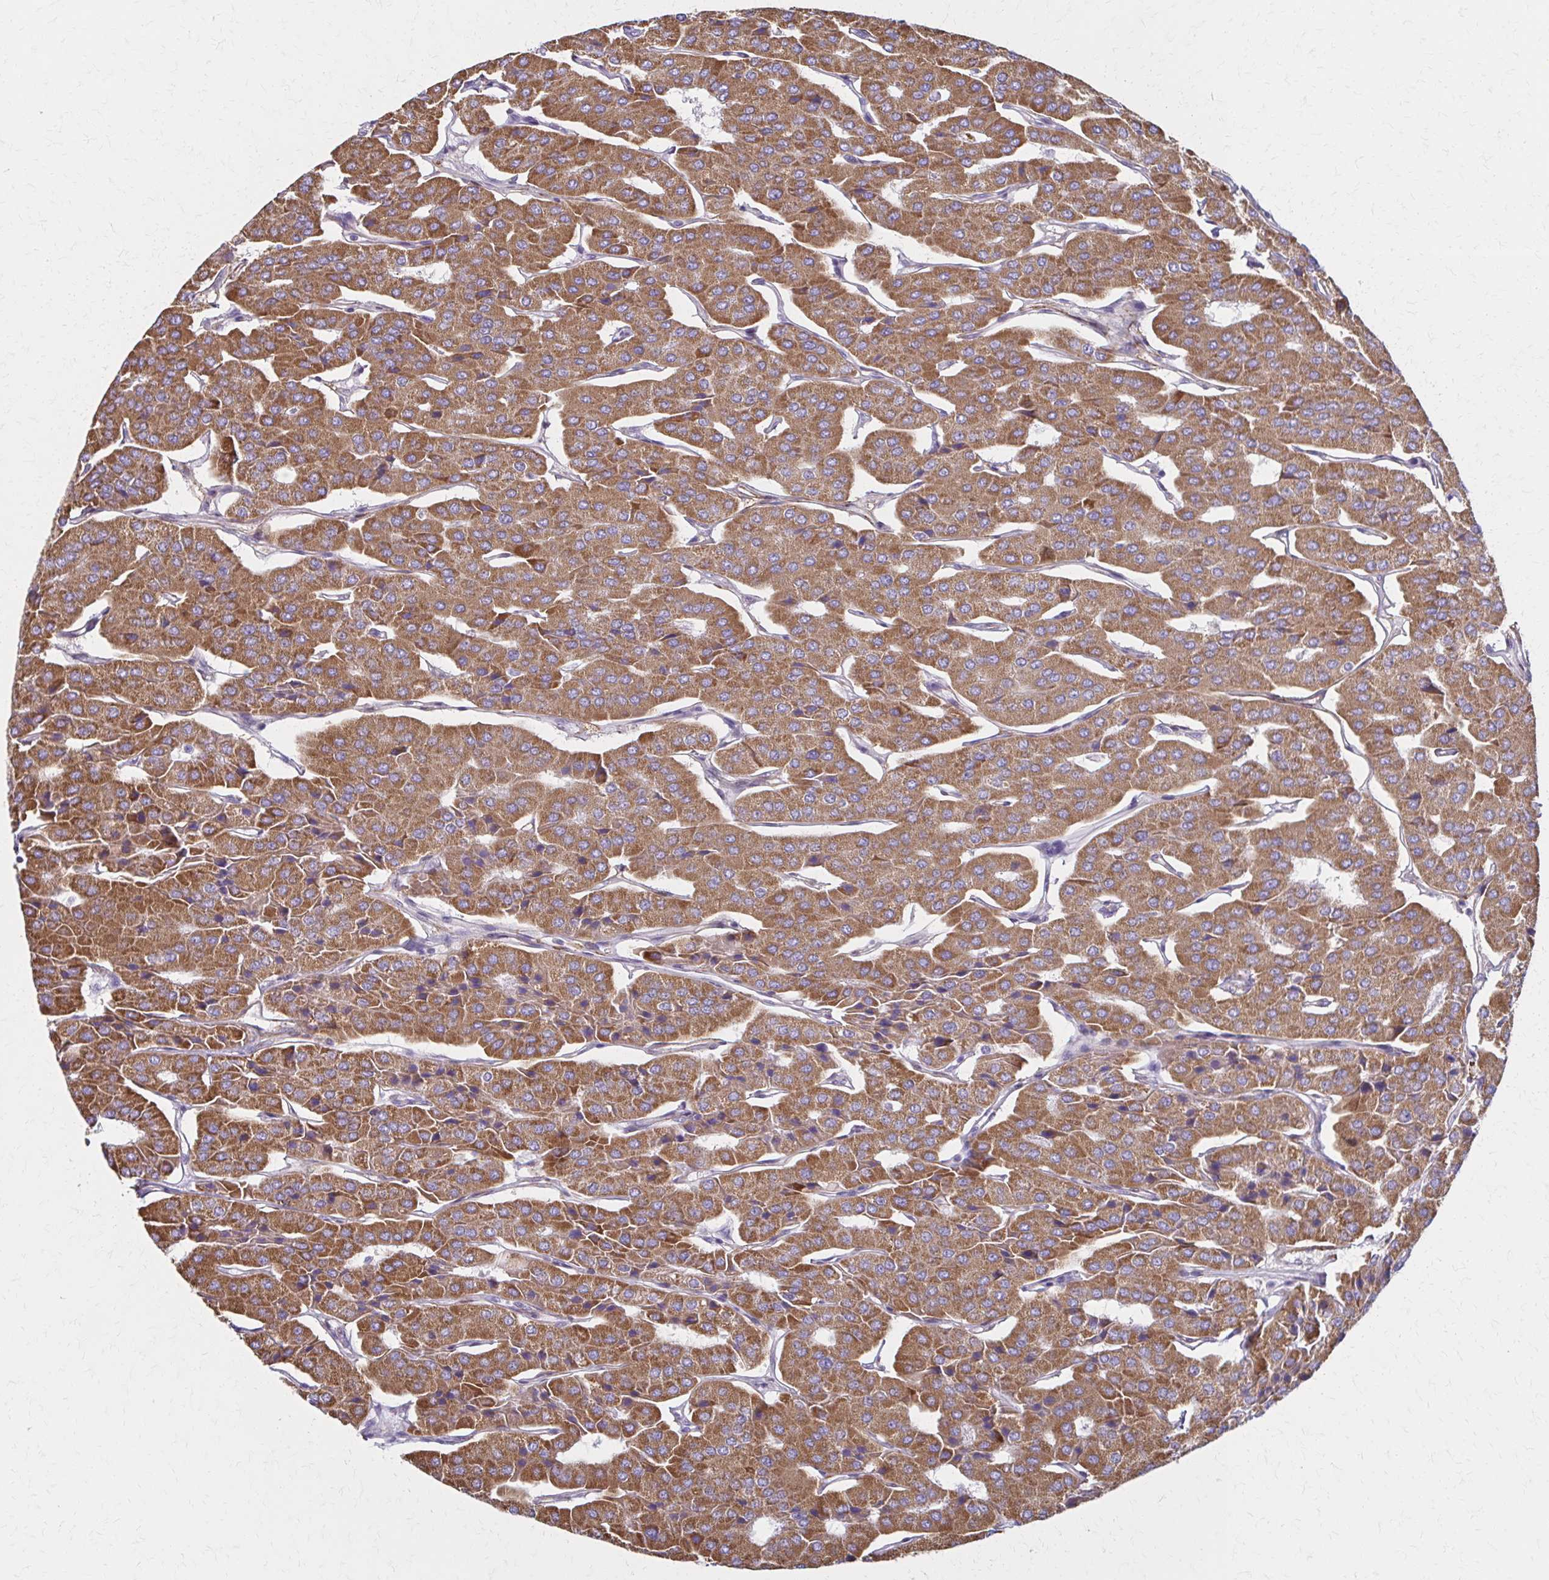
{"staining": {"intensity": "moderate", "quantity": ">75%", "location": "cytoplasmic/membranous"}, "tissue": "parathyroid gland", "cell_type": "Glandular cells", "image_type": "normal", "snomed": [{"axis": "morphology", "description": "Normal tissue, NOS"}, {"axis": "morphology", "description": "Adenoma, NOS"}, {"axis": "topography", "description": "Parathyroid gland"}], "caption": "Immunohistochemistry (DAB (3,3'-diaminobenzidine)) staining of benign parathyroid gland displays moderate cytoplasmic/membranous protein expression in approximately >75% of glandular cells. (DAB (3,3'-diaminobenzidine) = brown stain, brightfield microscopy at high magnification).", "gene": "TIMMDC1", "patient": {"sex": "female", "age": 86}}